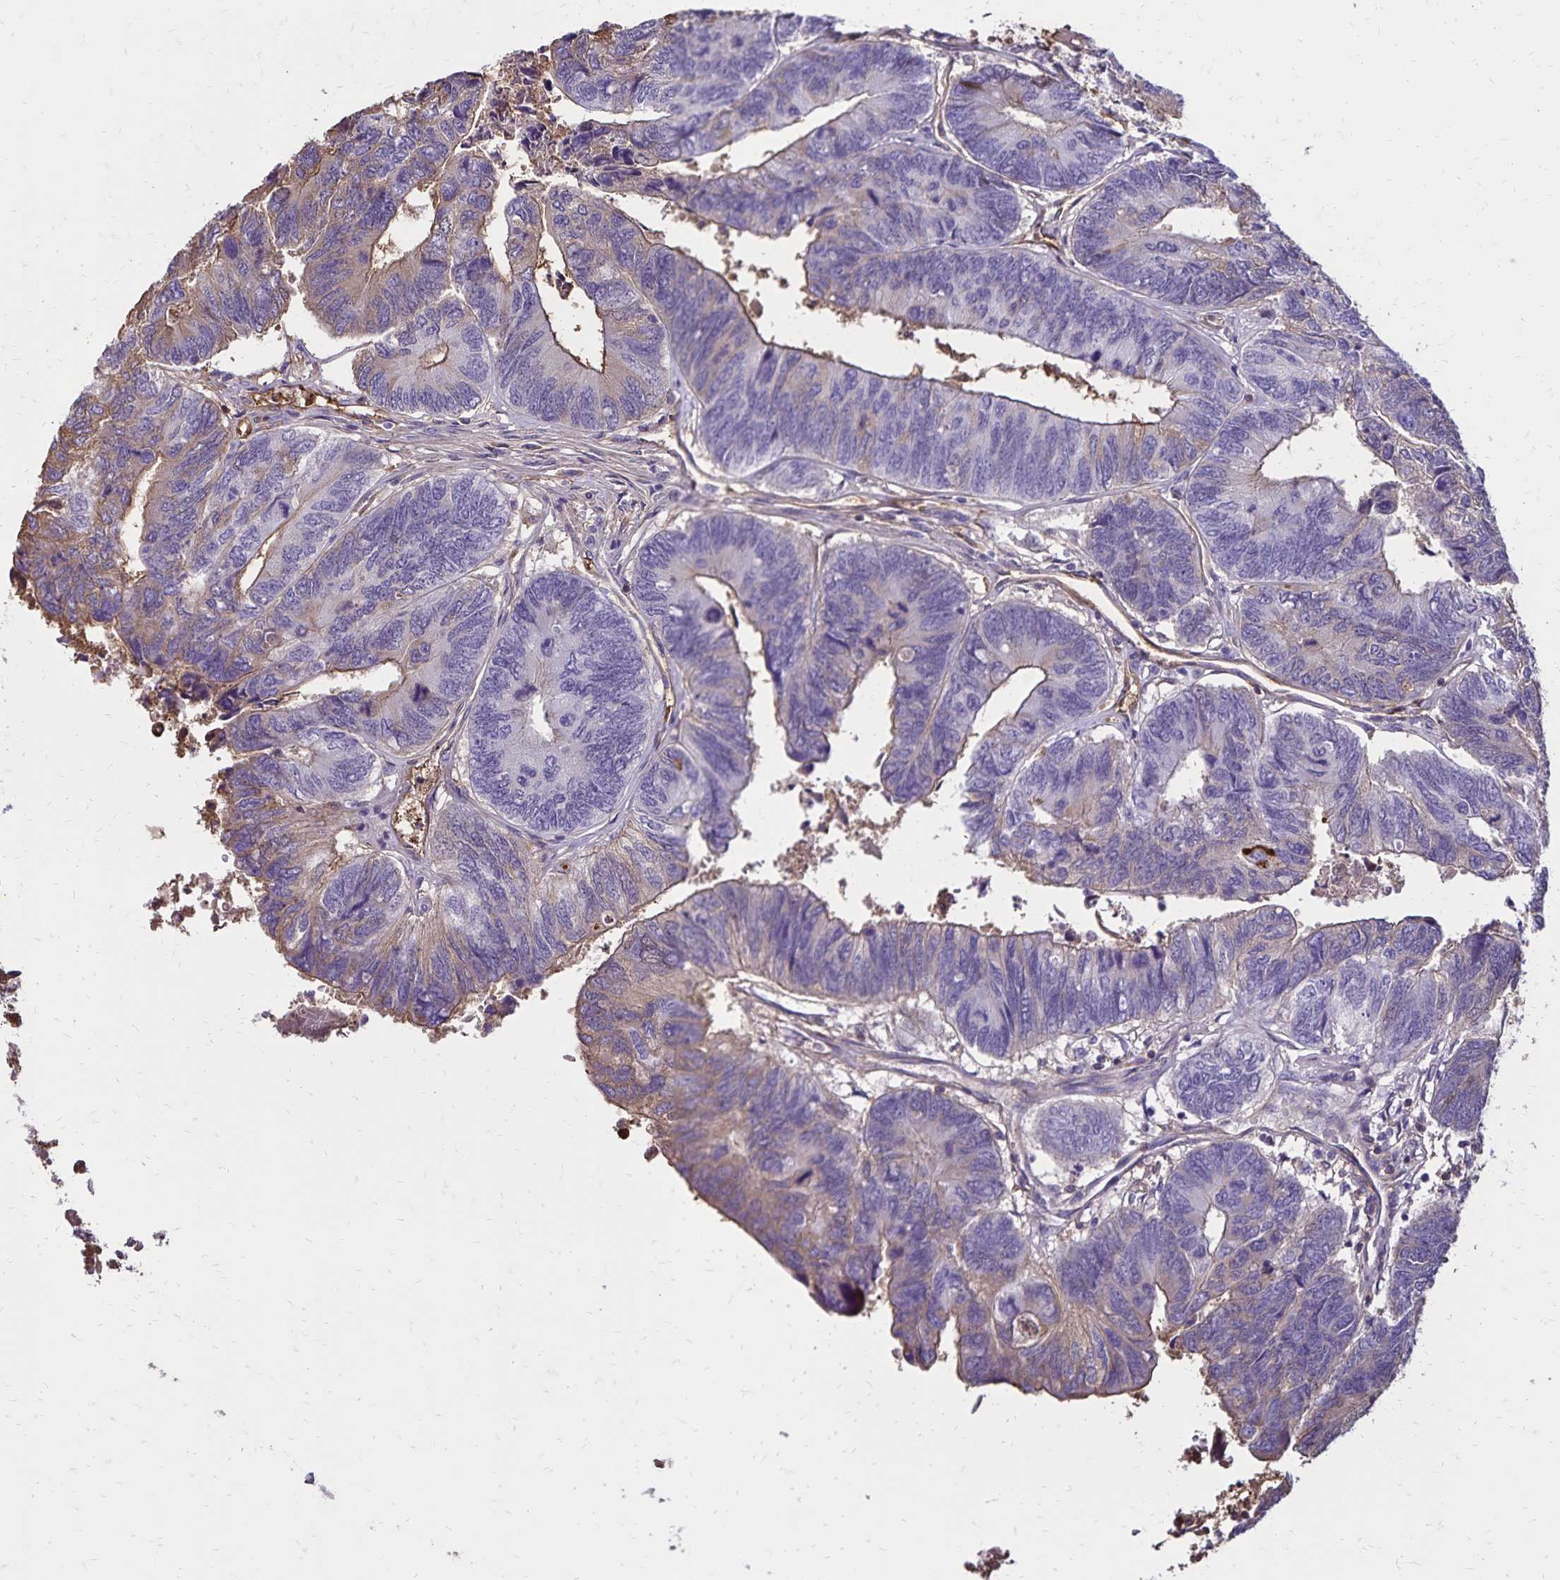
{"staining": {"intensity": "weak", "quantity": "25%-75%", "location": "cytoplasmic/membranous"}, "tissue": "colorectal cancer", "cell_type": "Tumor cells", "image_type": "cancer", "snomed": [{"axis": "morphology", "description": "Adenocarcinoma, NOS"}, {"axis": "topography", "description": "Colon"}], "caption": "Immunohistochemical staining of colorectal cancer exhibits low levels of weak cytoplasmic/membranous protein positivity in approximately 25%-75% of tumor cells.", "gene": "CD27", "patient": {"sex": "female", "age": 67}}